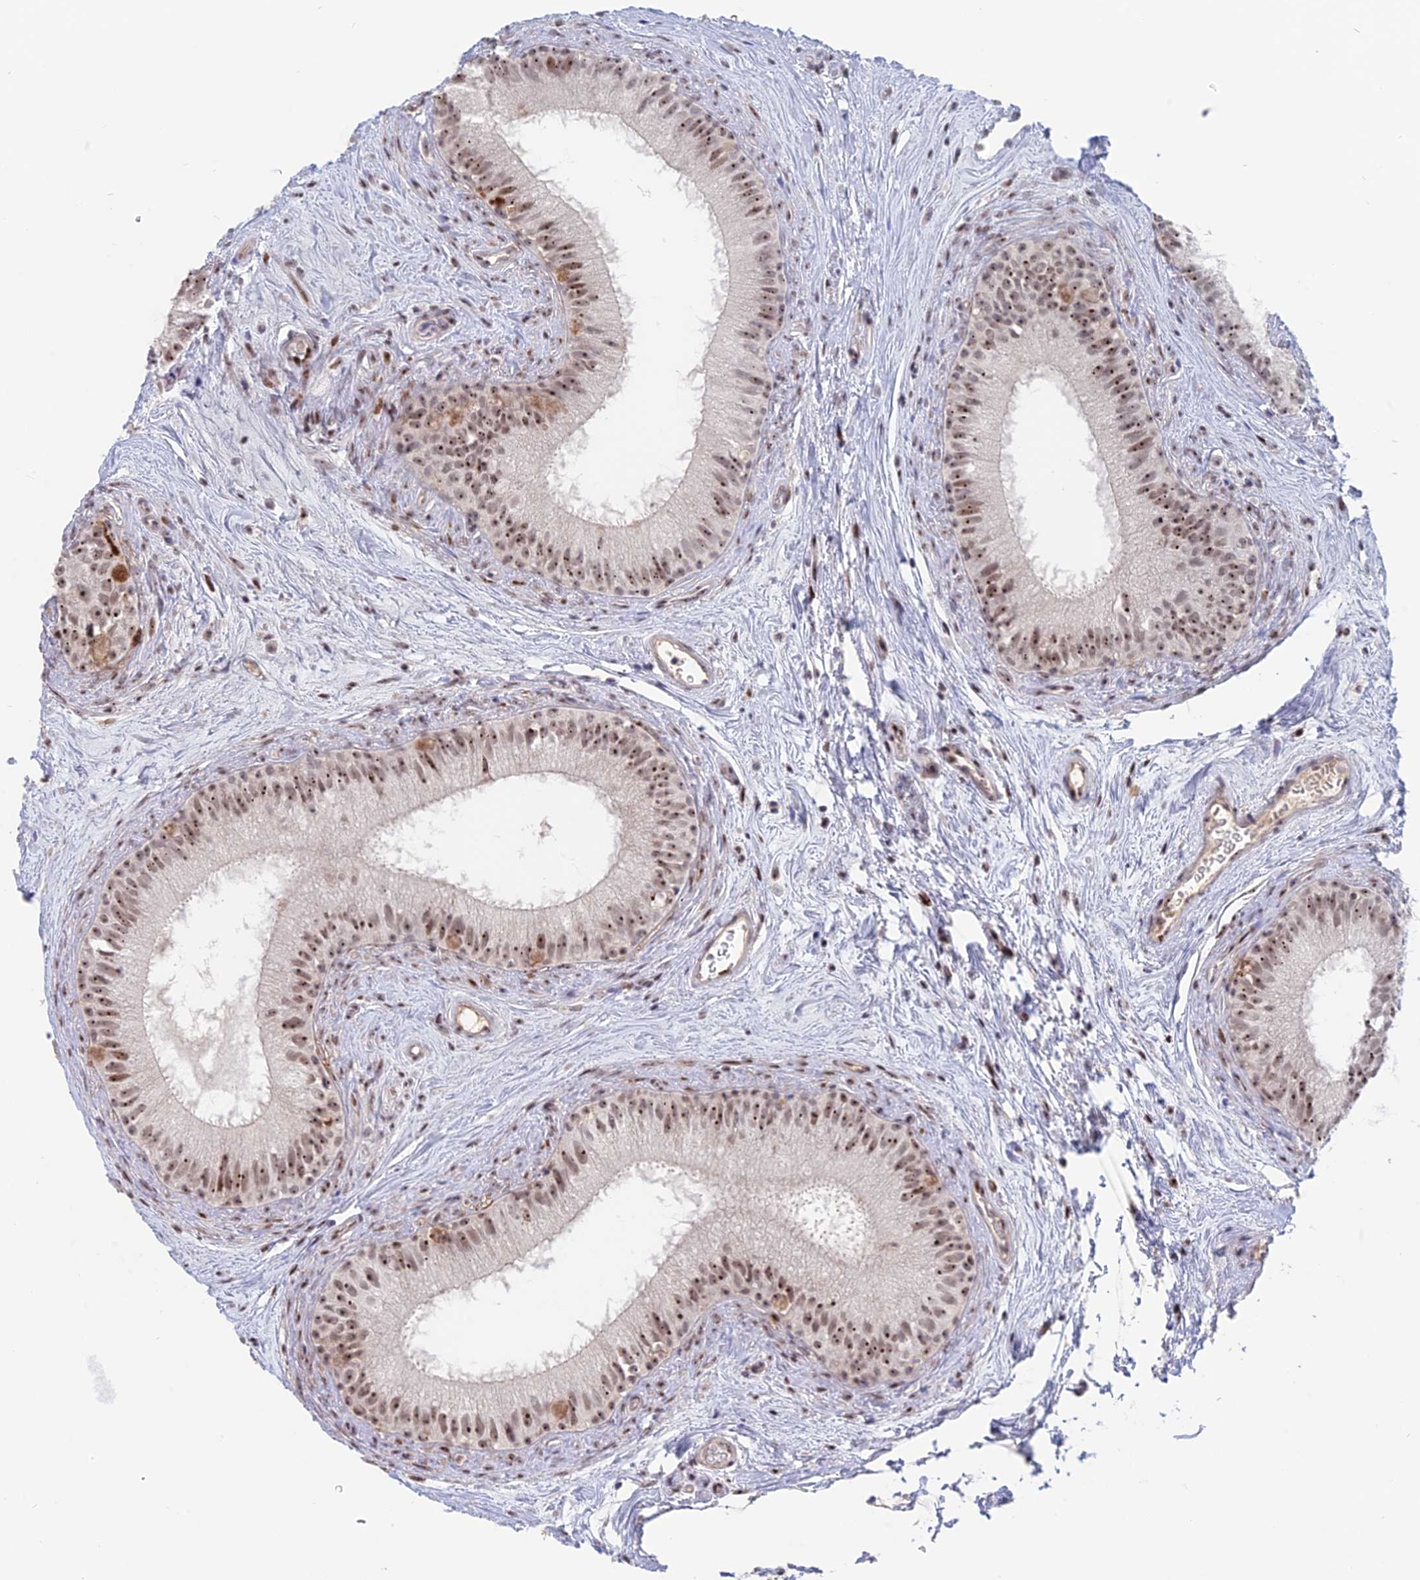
{"staining": {"intensity": "strong", "quantity": ">75%", "location": "nuclear"}, "tissue": "epididymis", "cell_type": "Glandular cells", "image_type": "normal", "snomed": [{"axis": "morphology", "description": "Normal tissue, NOS"}, {"axis": "topography", "description": "Epididymis"}], "caption": "Immunohistochemical staining of unremarkable human epididymis displays >75% levels of strong nuclear protein expression in approximately >75% of glandular cells. The protein is shown in brown color, while the nuclei are stained blue.", "gene": "FAM131A", "patient": {"sex": "male", "age": 71}}